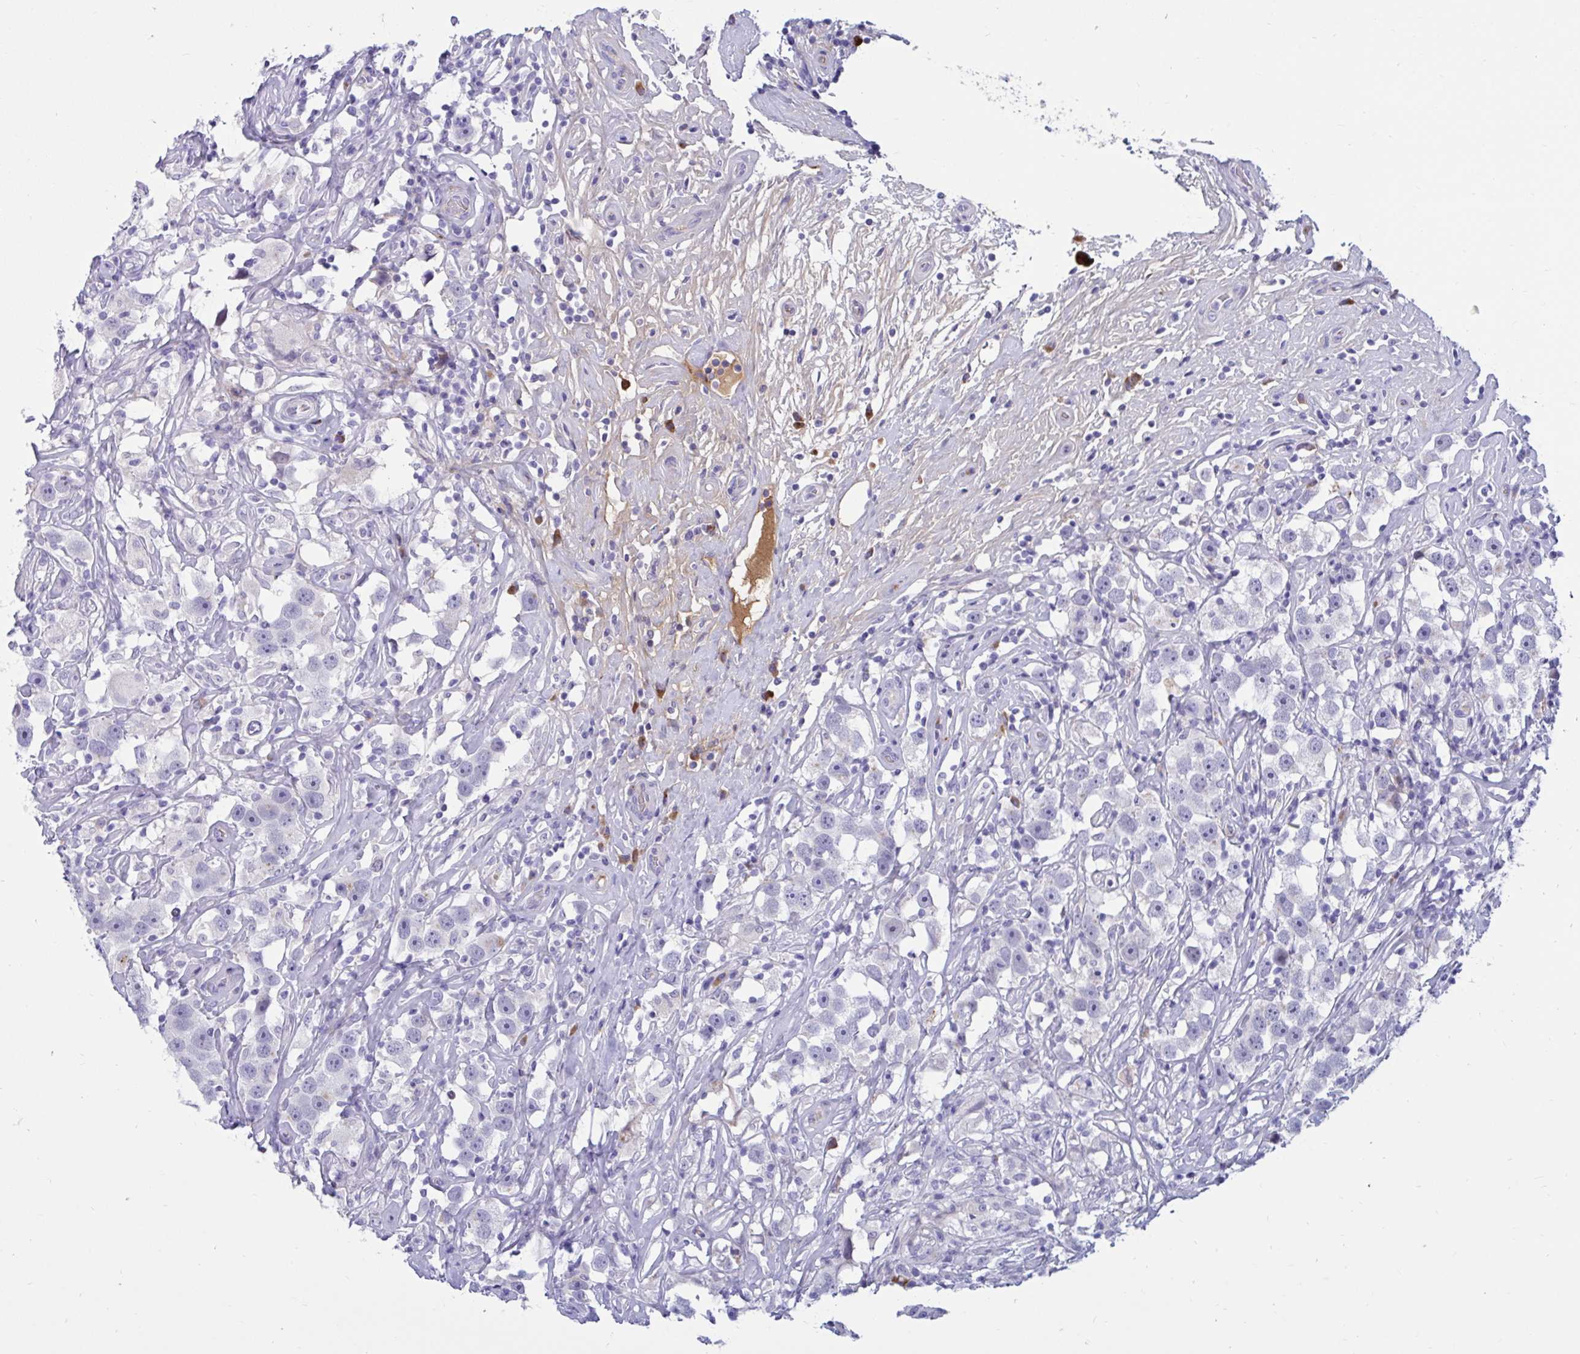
{"staining": {"intensity": "negative", "quantity": "none", "location": "none"}, "tissue": "testis cancer", "cell_type": "Tumor cells", "image_type": "cancer", "snomed": [{"axis": "morphology", "description": "Seminoma, NOS"}, {"axis": "topography", "description": "Testis"}], "caption": "Immunohistochemistry image of human testis cancer (seminoma) stained for a protein (brown), which displays no positivity in tumor cells.", "gene": "FAM219B", "patient": {"sex": "male", "age": 49}}